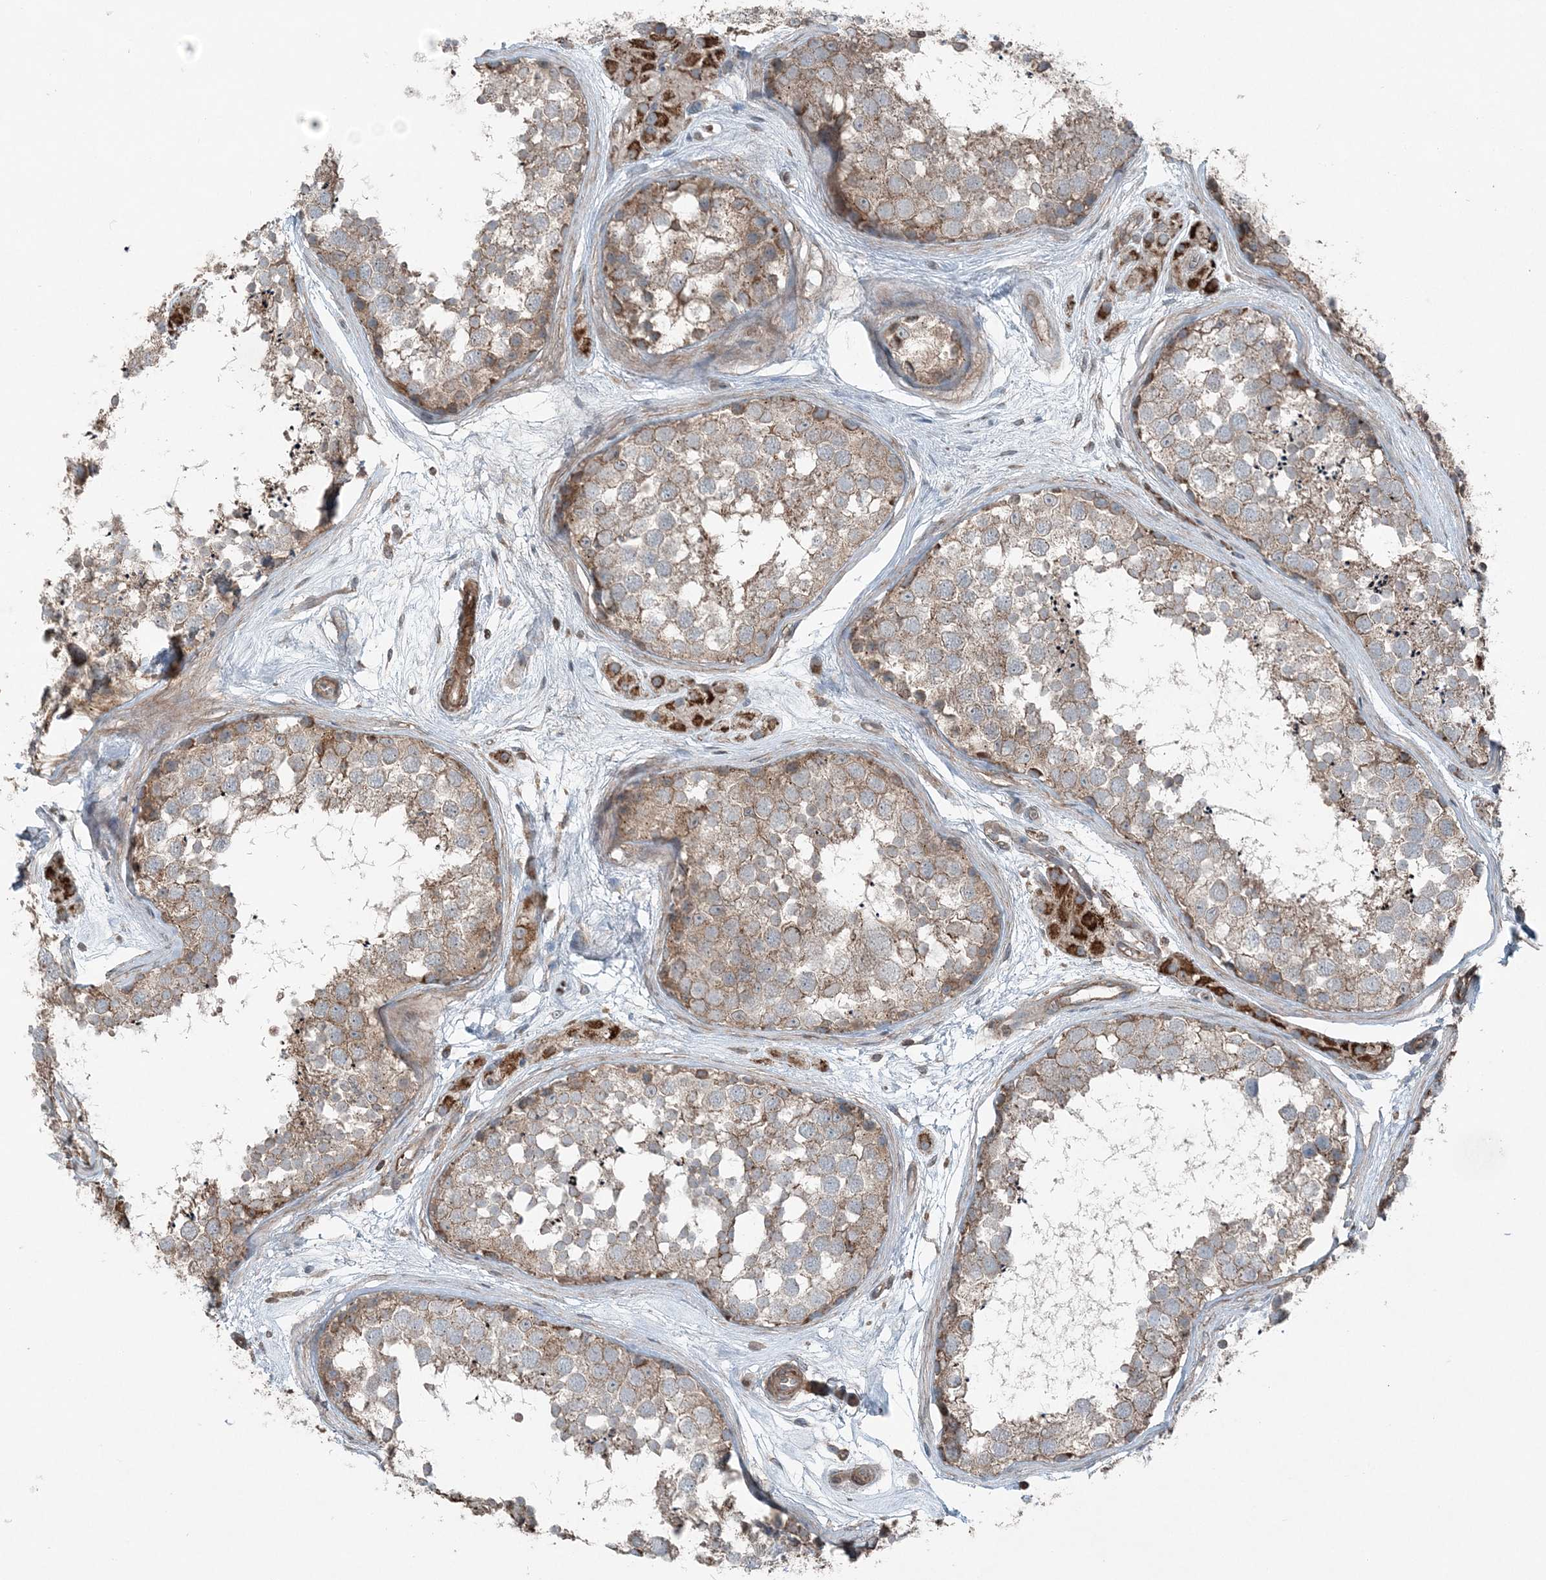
{"staining": {"intensity": "moderate", "quantity": "25%-75%", "location": "cytoplasmic/membranous"}, "tissue": "testis", "cell_type": "Cells in seminiferous ducts", "image_type": "normal", "snomed": [{"axis": "morphology", "description": "Normal tissue, NOS"}, {"axis": "topography", "description": "Testis"}], "caption": "Cells in seminiferous ducts show medium levels of moderate cytoplasmic/membranous positivity in about 25%-75% of cells in benign human testis.", "gene": "KY", "patient": {"sex": "male", "age": 56}}